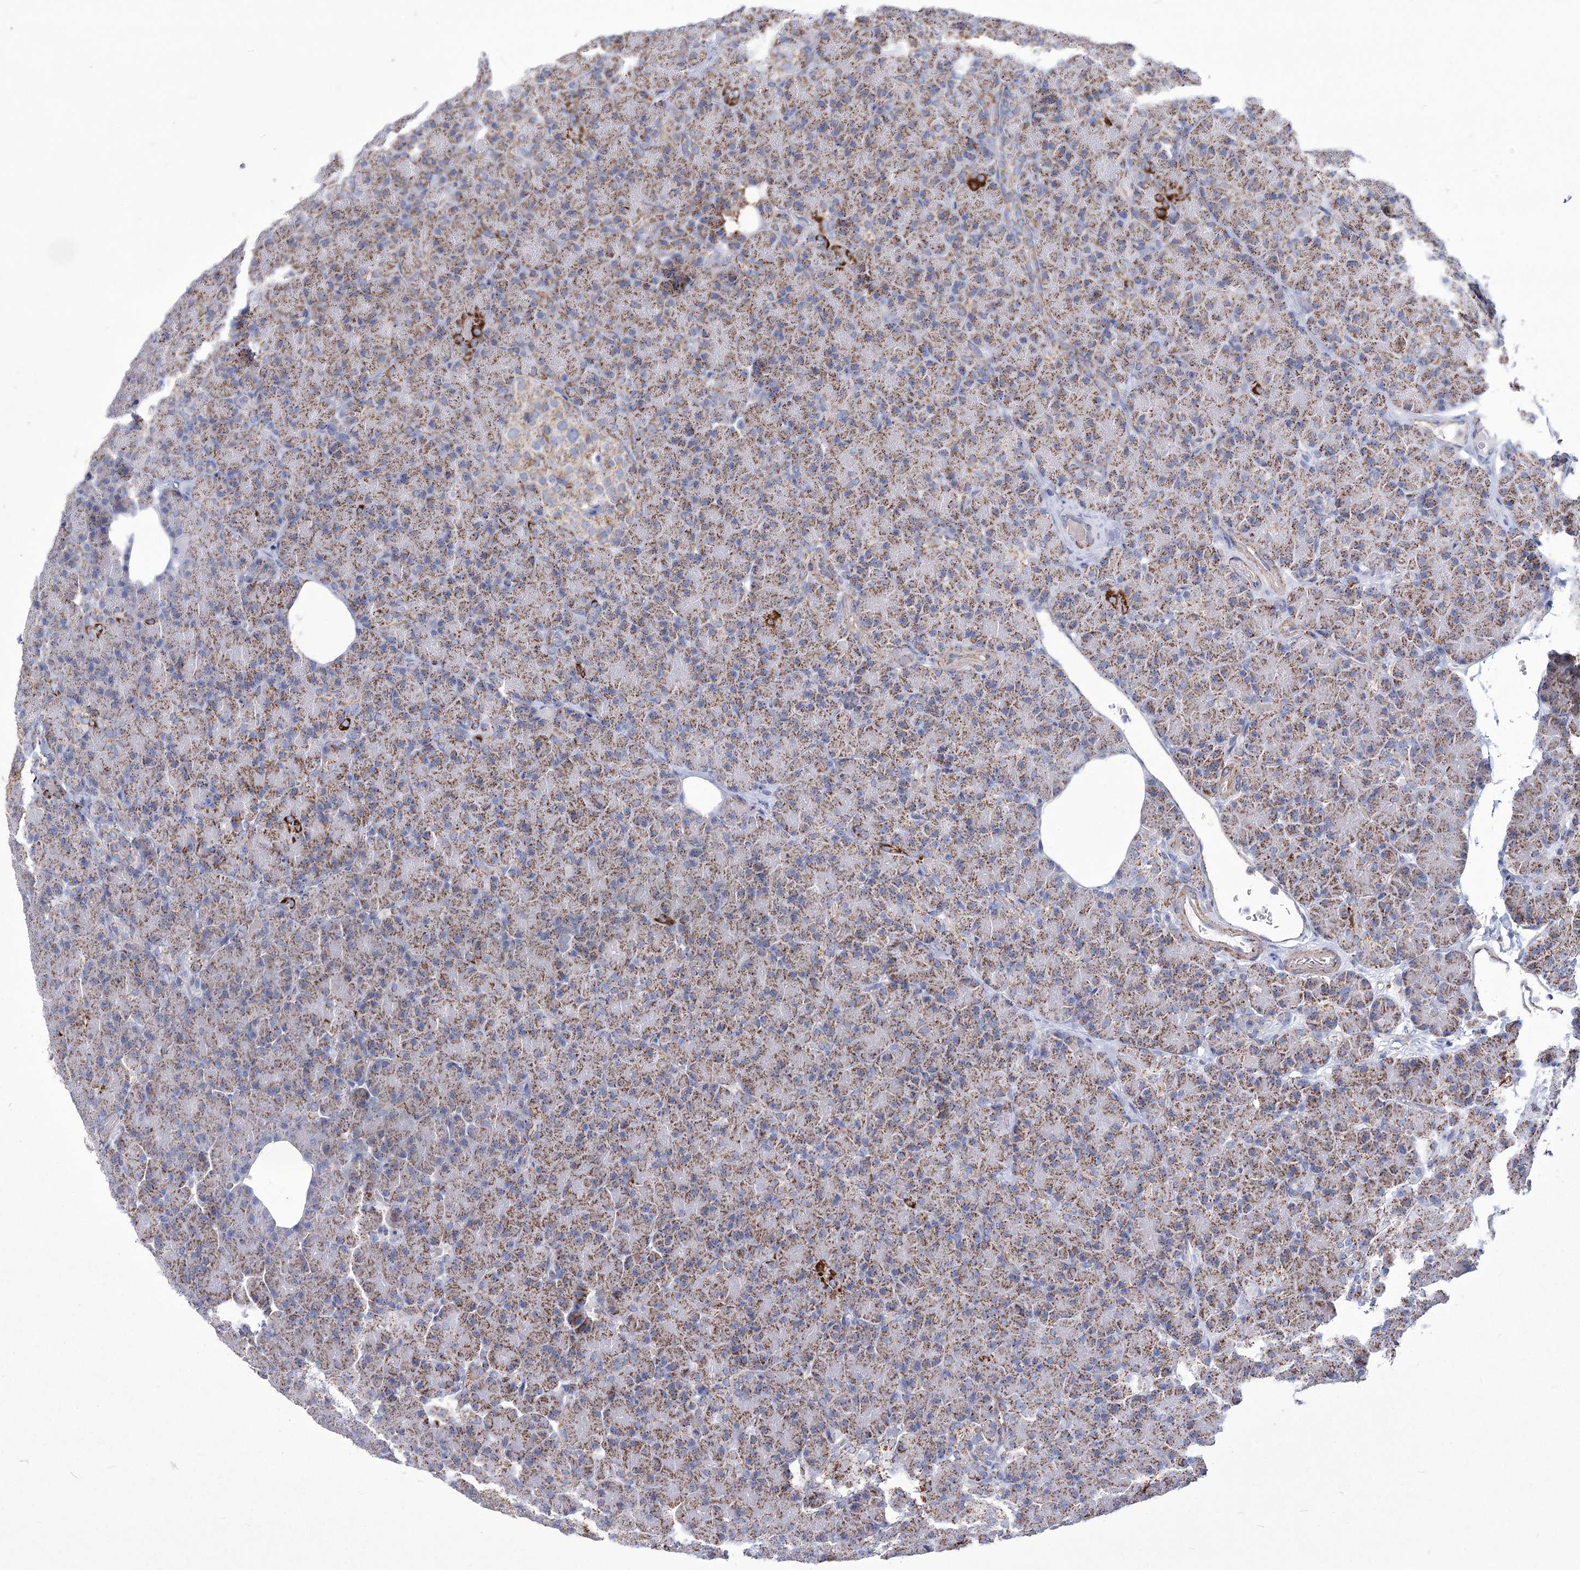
{"staining": {"intensity": "moderate", "quantity": ">75%", "location": "cytoplasmic/membranous"}, "tissue": "pancreas", "cell_type": "Exocrine glandular cells", "image_type": "normal", "snomed": [{"axis": "morphology", "description": "Normal tissue, NOS"}, {"axis": "topography", "description": "Pancreas"}], "caption": "Exocrine glandular cells demonstrate medium levels of moderate cytoplasmic/membranous positivity in about >75% of cells in normal pancreas. The staining was performed using DAB to visualize the protein expression in brown, while the nuclei were stained in blue with hematoxylin (Magnification: 20x).", "gene": "PDHB", "patient": {"sex": "female", "age": 43}}